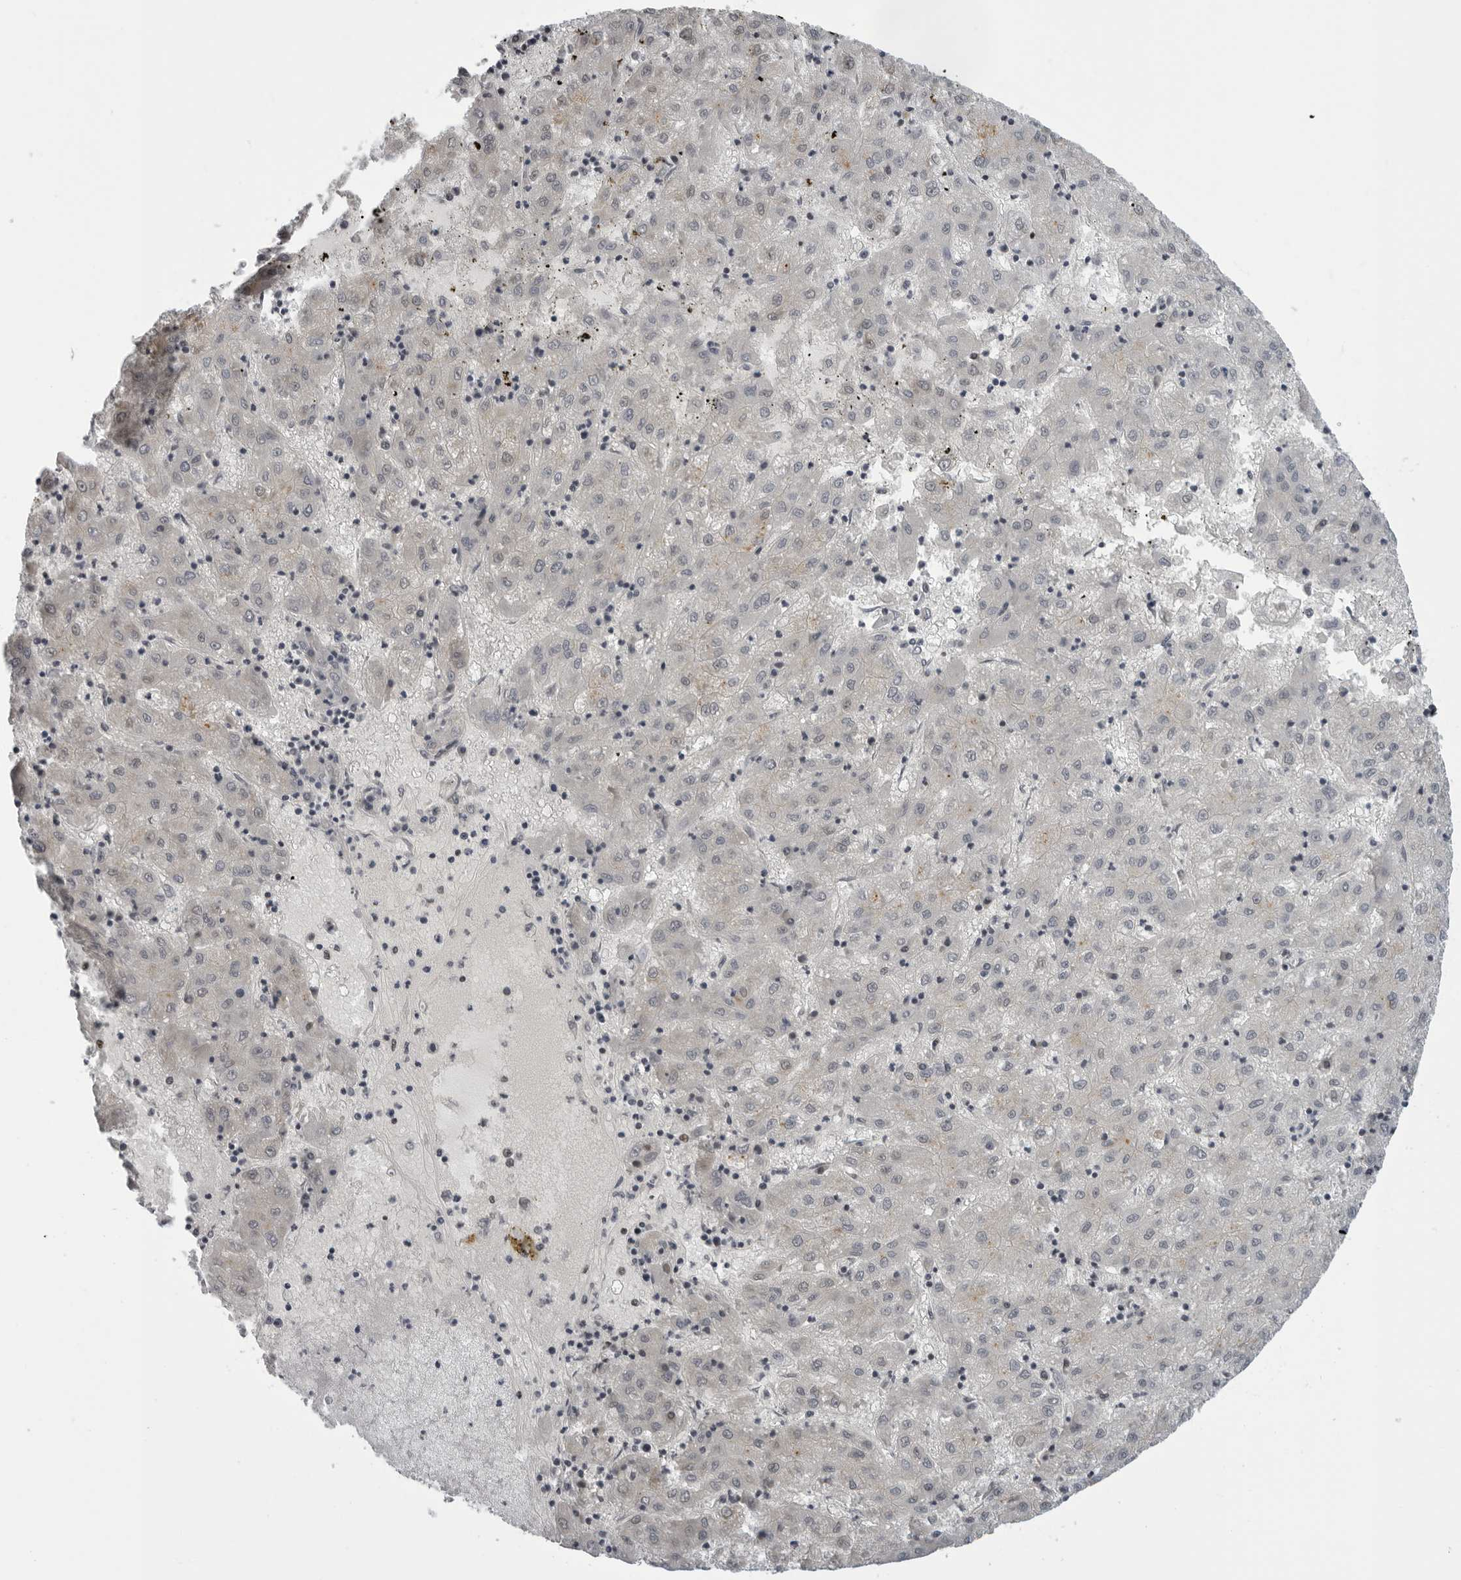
{"staining": {"intensity": "negative", "quantity": "none", "location": "none"}, "tissue": "liver cancer", "cell_type": "Tumor cells", "image_type": "cancer", "snomed": [{"axis": "morphology", "description": "Carcinoma, Hepatocellular, NOS"}, {"axis": "topography", "description": "Liver"}], "caption": "Tumor cells show no significant expression in hepatocellular carcinoma (liver).", "gene": "MAF", "patient": {"sex": "male", "age": 72}}